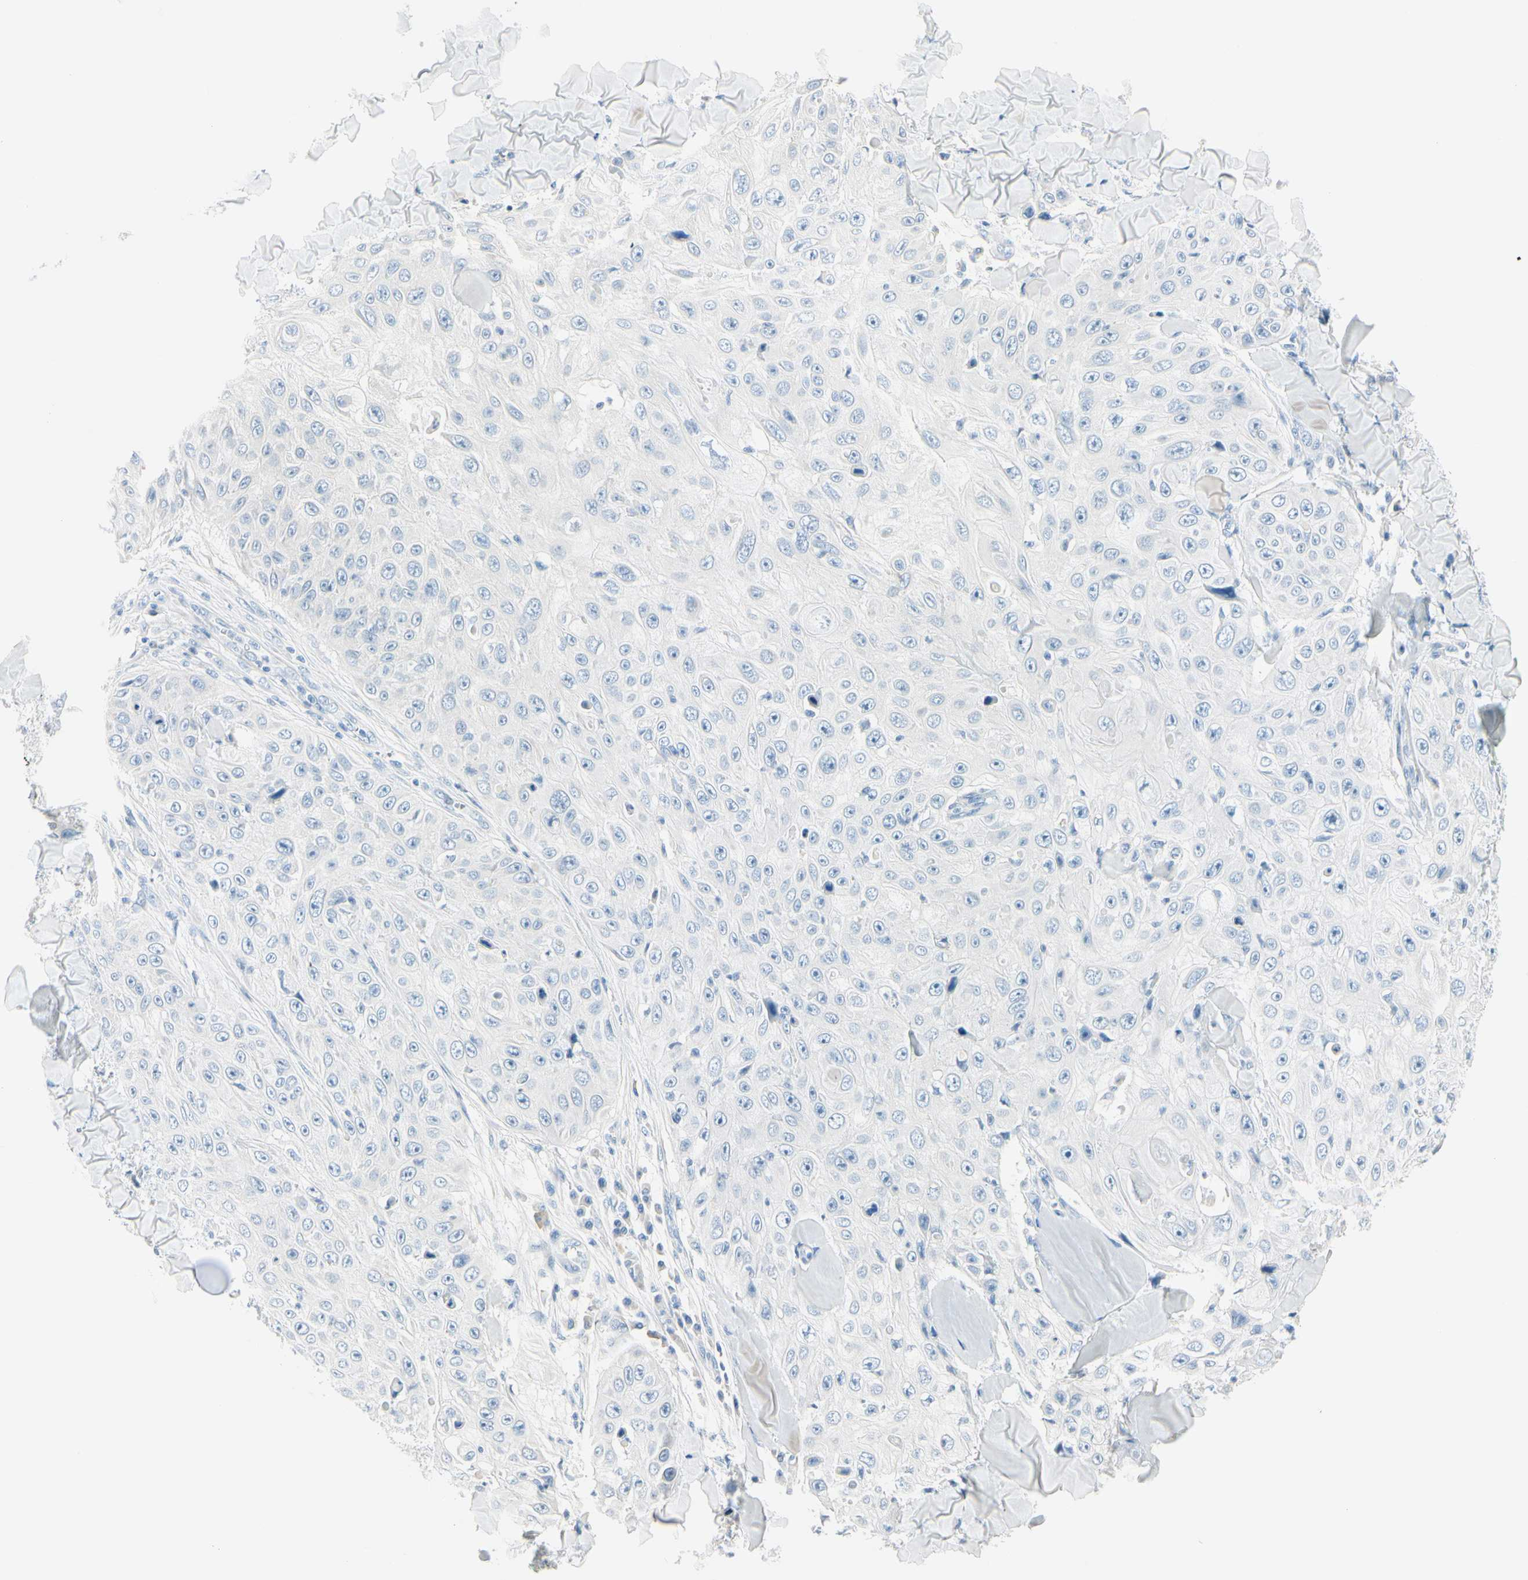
{"staining": {"intensity": "negative", "quantity": "none", "location": "none"}, "tissue": "skin cancer", "cell_type": "Tumor cells", "image_type": "cancer", "snomed": [{"axis": "morphology", "description": "Squamous cell carcinoma, NOS"}, {"axis": "topography", "description": "Skin"}], "caption": "Immunohistochemical staining of squamous cell carcinoma (skin) shows no significant positivity in tumor cells.", "gene": "PEBP1", "patient": {"sex": "male", "age": 86}}